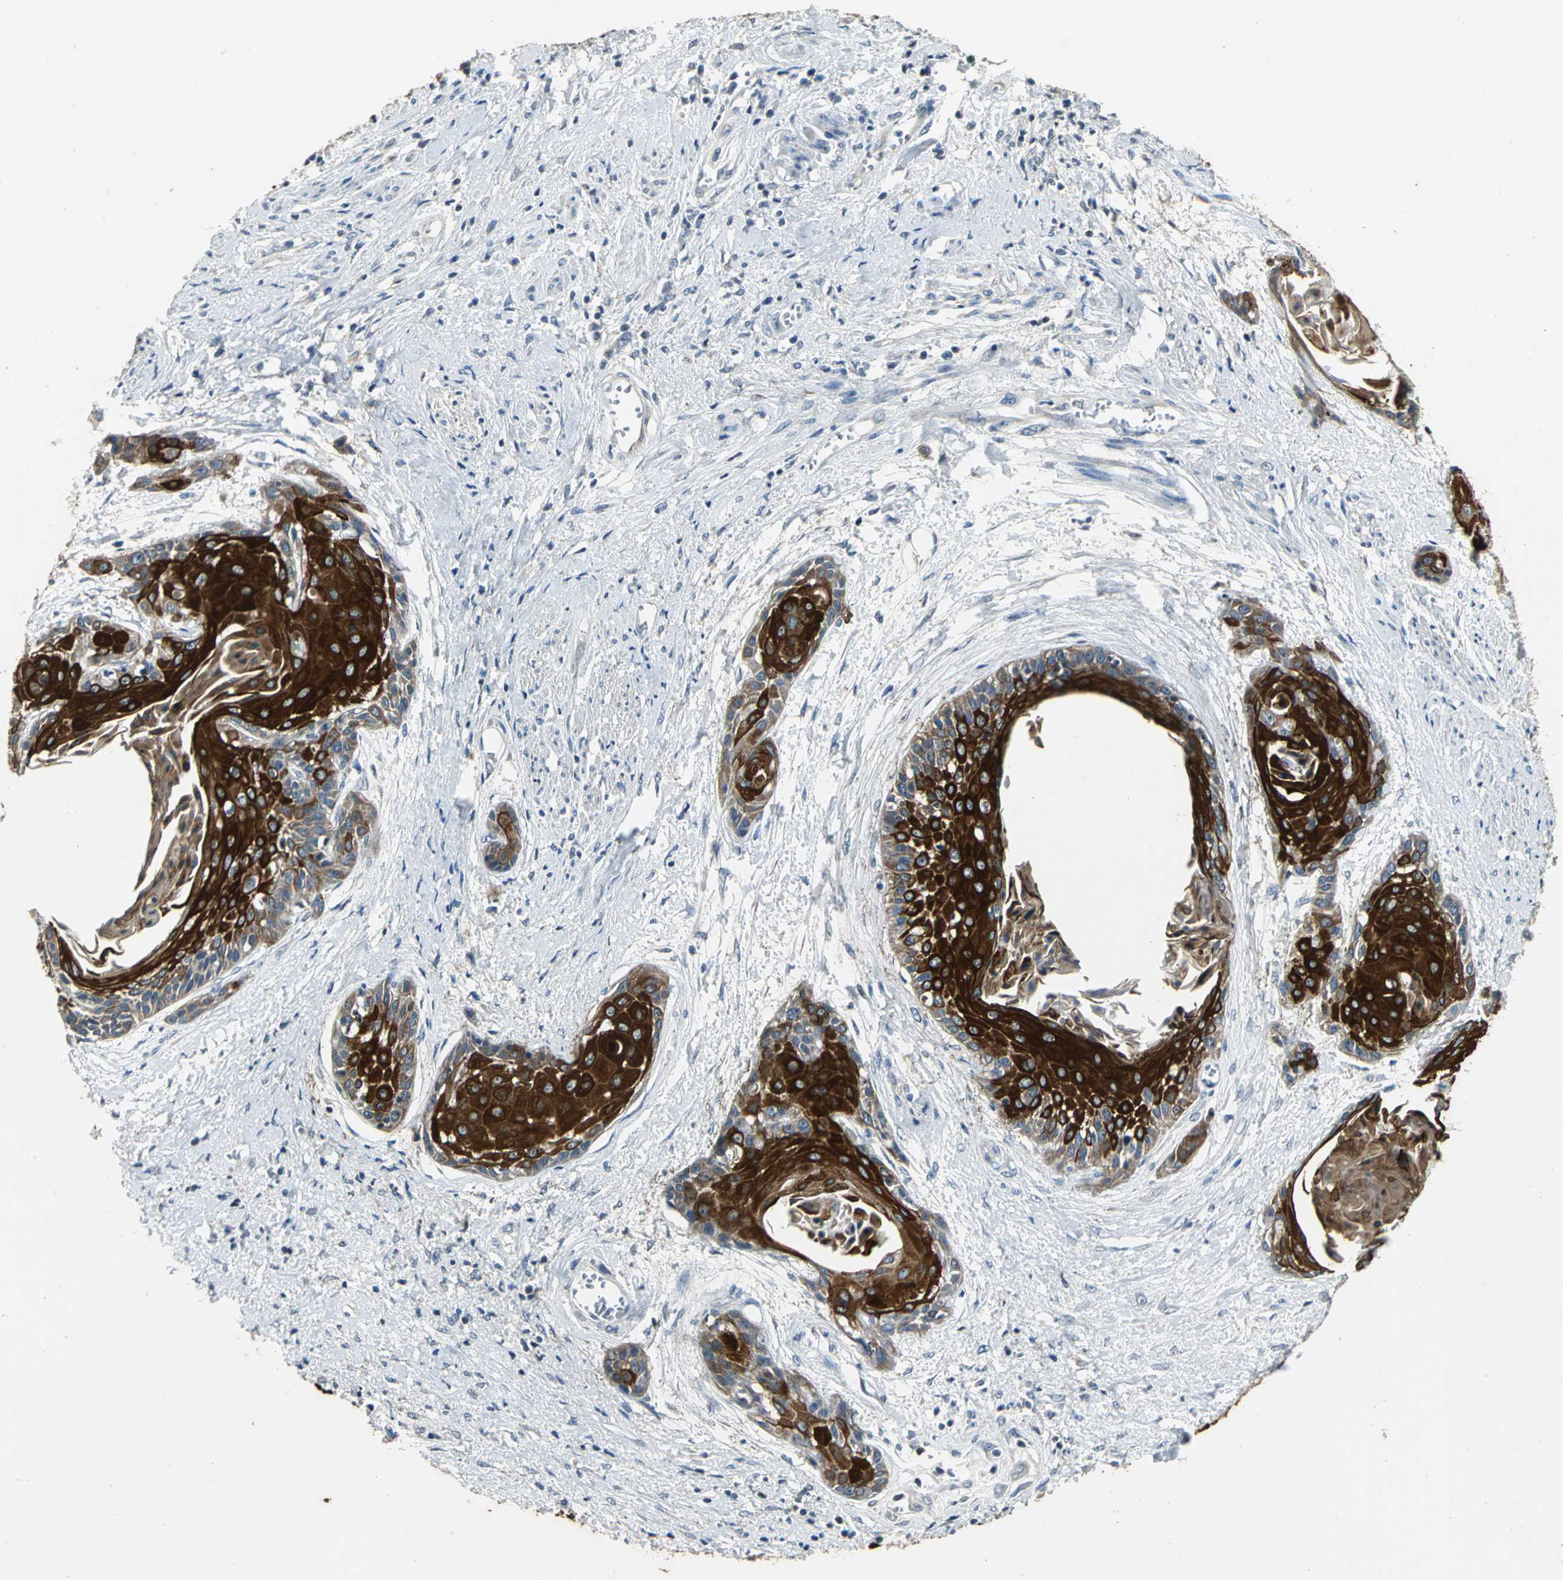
{"staining": {"intensity": "strong", "quantity": ">75%", "location": "cytoplasmic/membranous"}, "tissue": "cervical cancer", "cell_type": "Tumor cells", "image_type": "cancer", "snomed": [{"axis": "morphology", "description": "Squamous cell carcinoma, NOS"}, {"axis": "topography", "description": "Cervix"}], "caption": "Human cervical cancer (squamous cell carcinoma) stained for a protein (brown) reveals strong cytoplasmic/membranous positive positivity in about >75% of tumor cells.", "gene": "JADE3", "patient": {"sex": "female", "age": 57}}